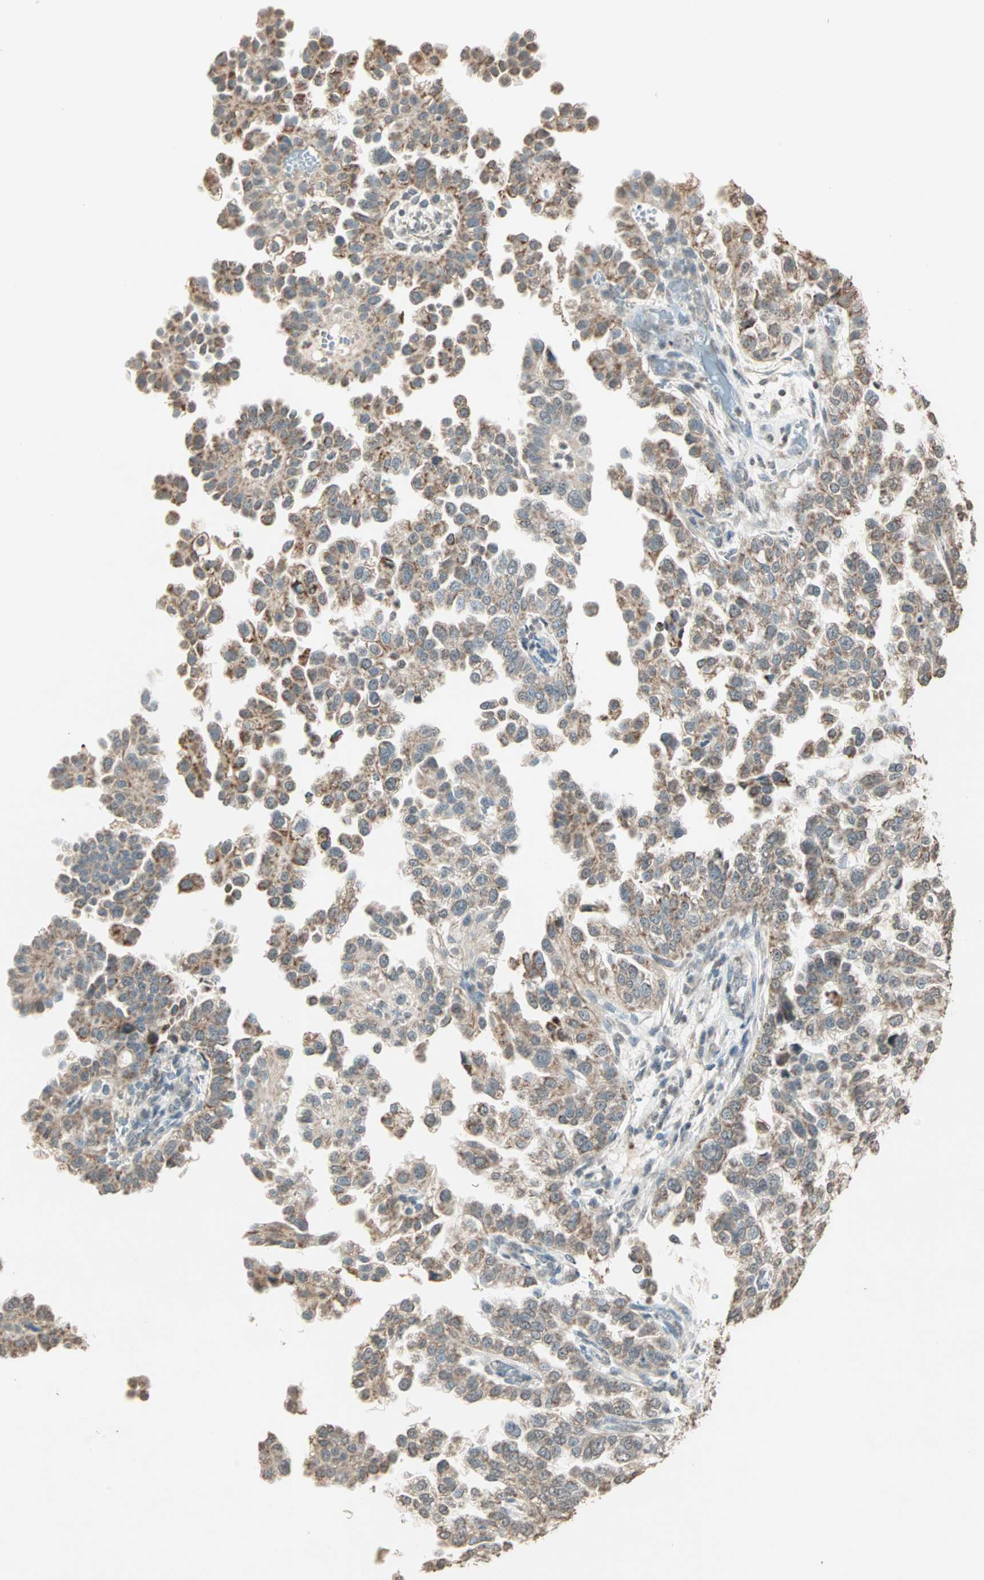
{"staining": {"intensity": "moderate", "quantity": ">75%", "location": "cytoplasmic/membranous"}, "tissue": "endometrial cancer", "cell_type": "Tumor cells", "image_type": "cancer", "snomed": [{"axis": "morphology", "description": "Adenocarcinoma, NOS"}, {"axis": "topography", "description": "Endometrium"}], "caption": "There is medium levels of moderate cytoplasmic/membranous expression in tumor cells of endometrial cancer, as demonstrated by immunohistochemical staining (brown color).", "gene": "PRELID1", "patient": {"sex": "female", "age": 85}}